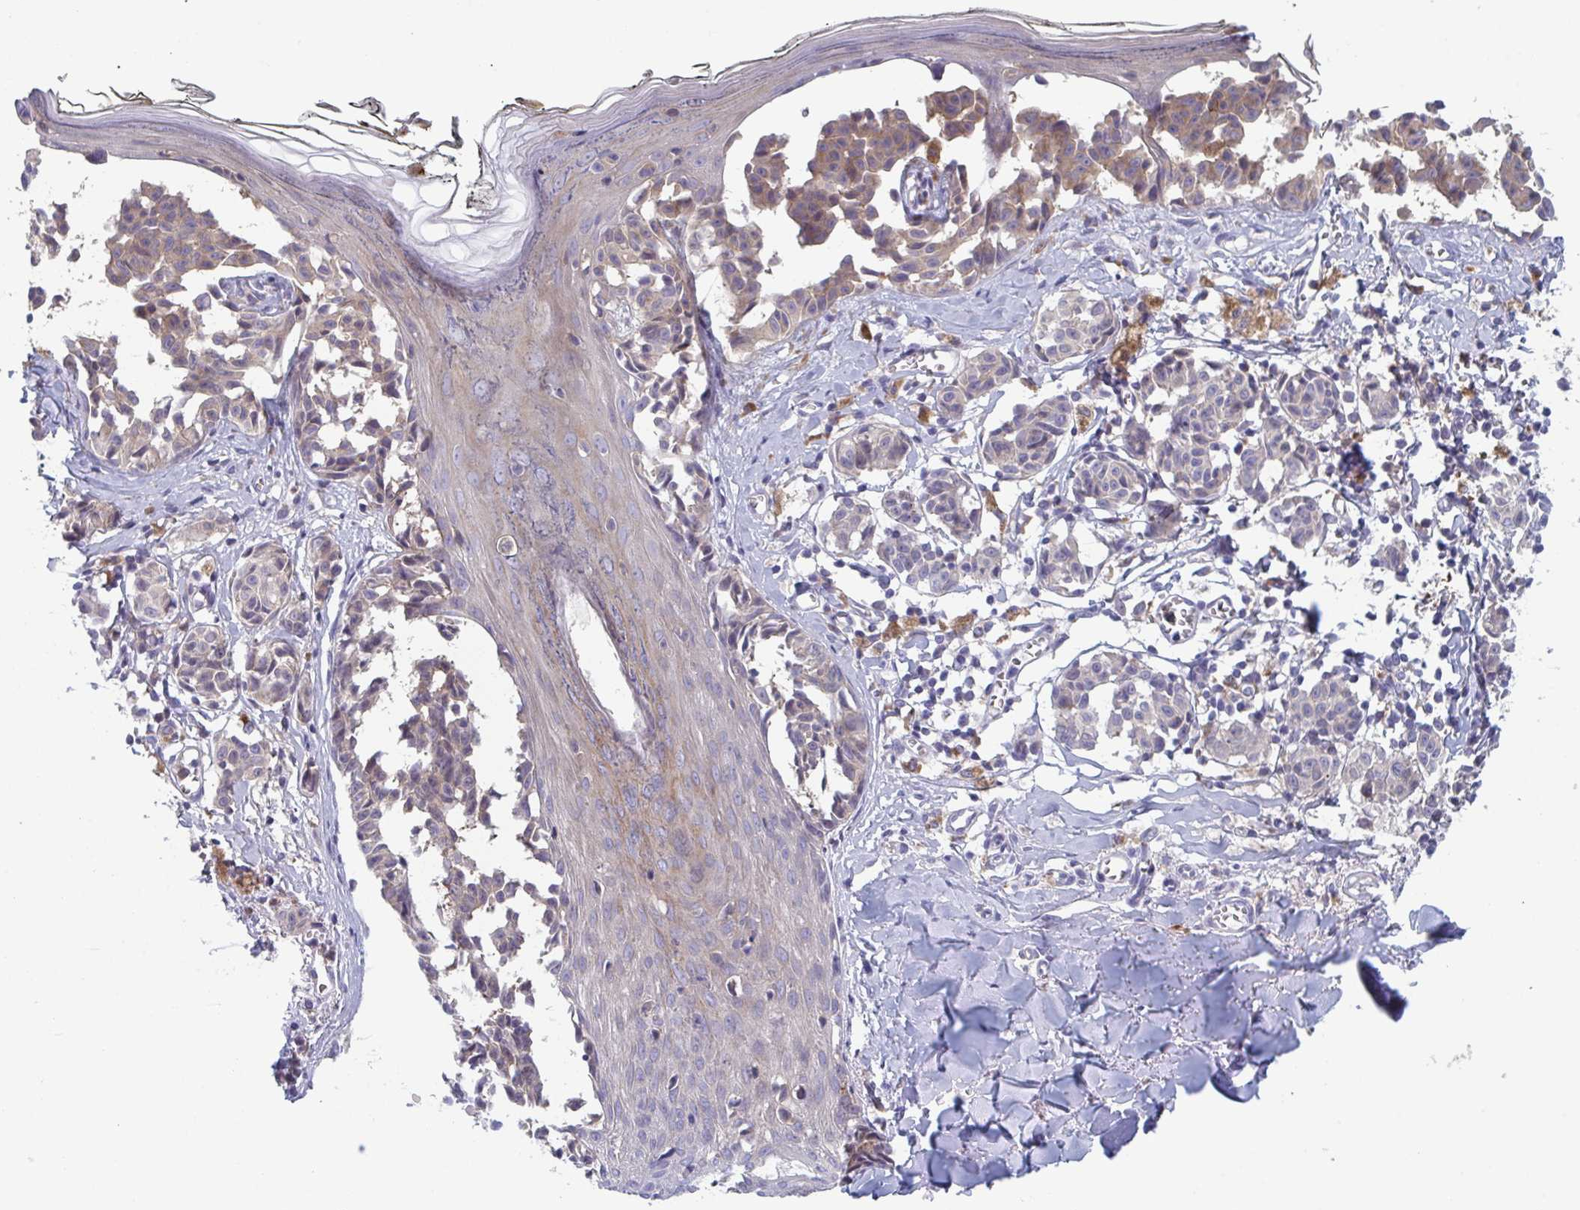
{"staining": {"intensity": "moderate", "quantity": "<25%", "location": "cytoplasmic/membranous"}, "tissue": "melanoma", "cell_type": "Tumor cells", "image_type": "cancer", "snomed": [{"axis": "morphology", "description": "Malignant melanoma, NOS"}, {"axis": "topography", "description": "Skin"}], "caption": "The image shows a brown stain indicating the presence of a protein in the cytoplasmic/membranous of tumor cells in melanoma. (IHC, brightfield microscopy, high magnification).", "gene": "NIPSNAP1", "patient": {"sex": "female", "age": 43}}